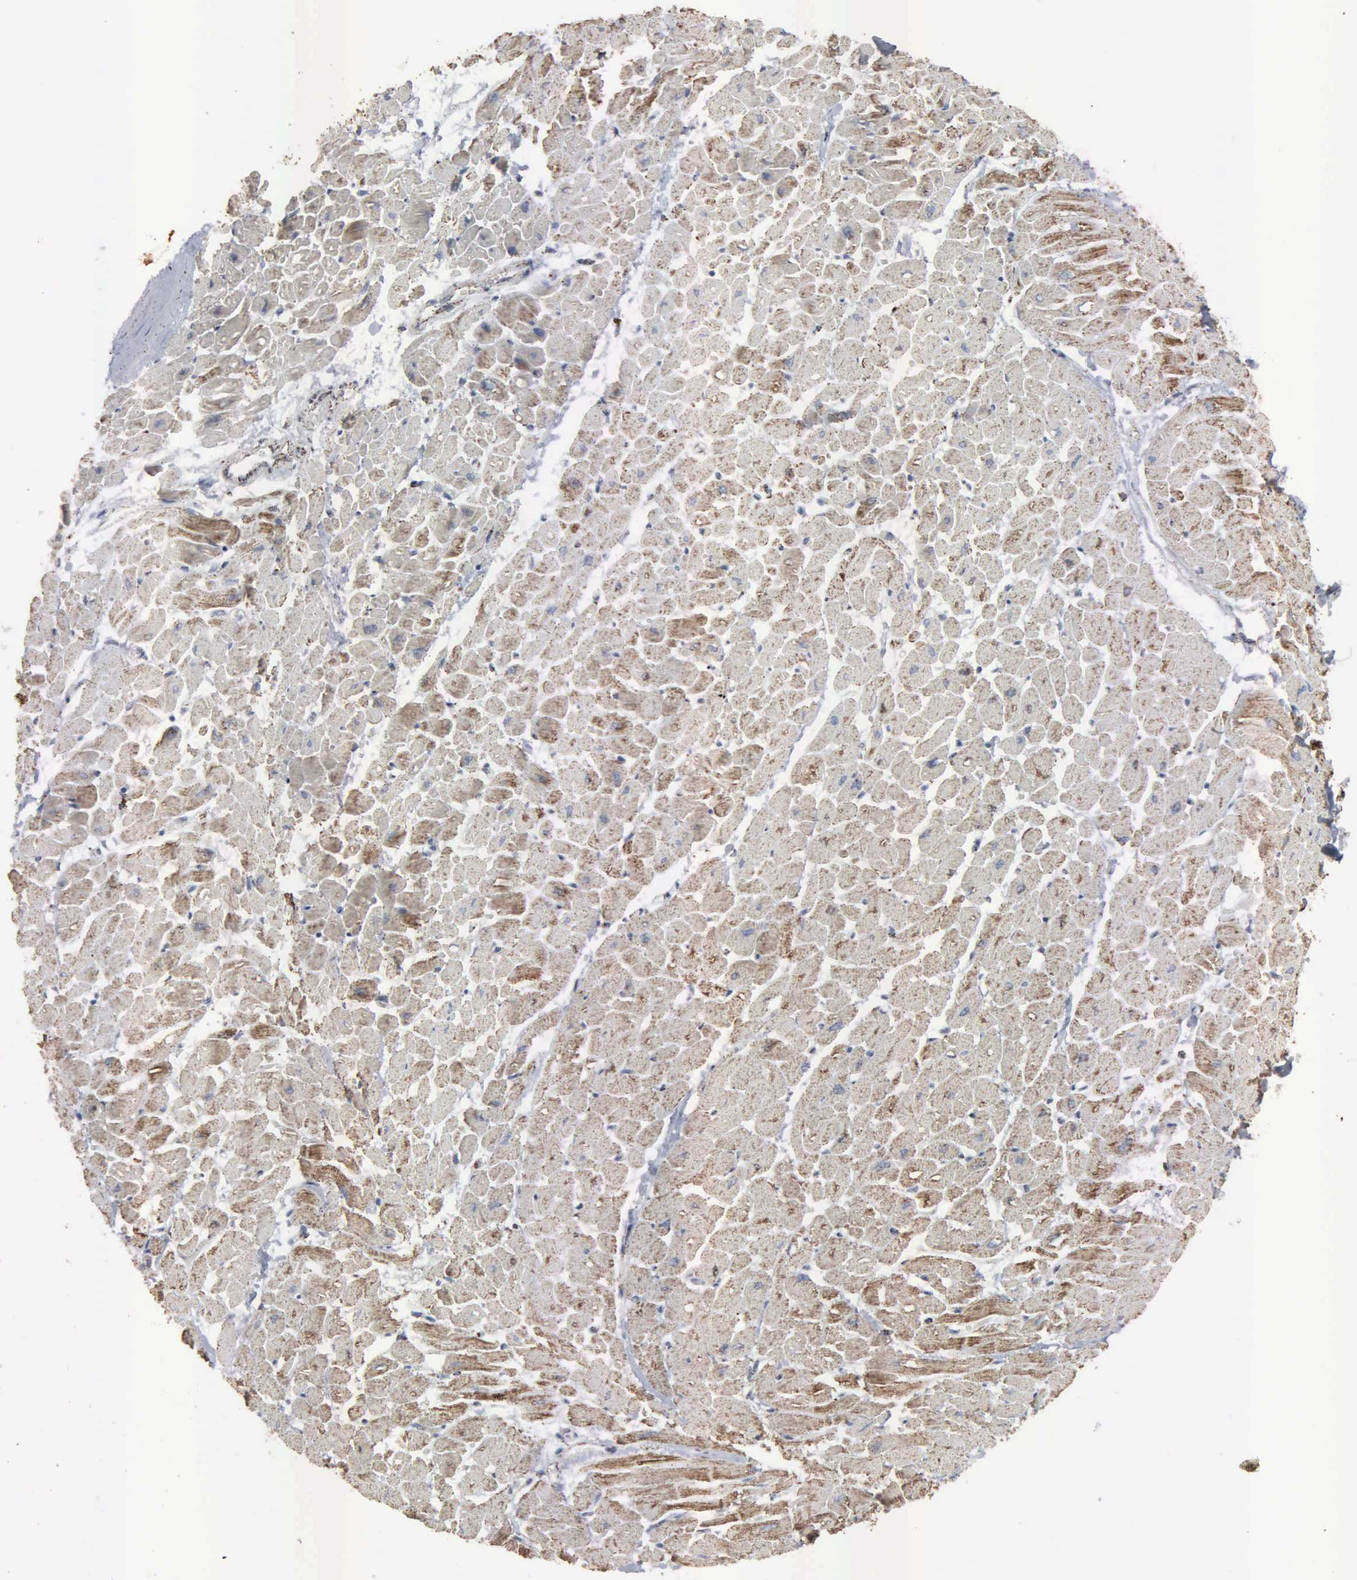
{"staining": {"intensity": "strong", "quantity": ">75%", "location": "cytoplasmic/membranous"}, "tissue": "heart muscle", "cell_type": "Cardiomyocytes", "image_type": "normal", "snomed": [{"axis": "morphology", "description": "Normal tissue, NOS"}, {"axis": "topography", "description": "Heart"}], "caption": "Immunohistochemistry (IHC) histopathology image of unremarkable heart muscle: human heart muscle stained using IHC displays high levels of strong protein expression localized specifically in the cytoplasmic/membranous of cardiomyocytes, appearing as a cytoplasmic/membranous brown color.", "gene": "HSPA9", "patient": {"sex": "male", "age": 45}}